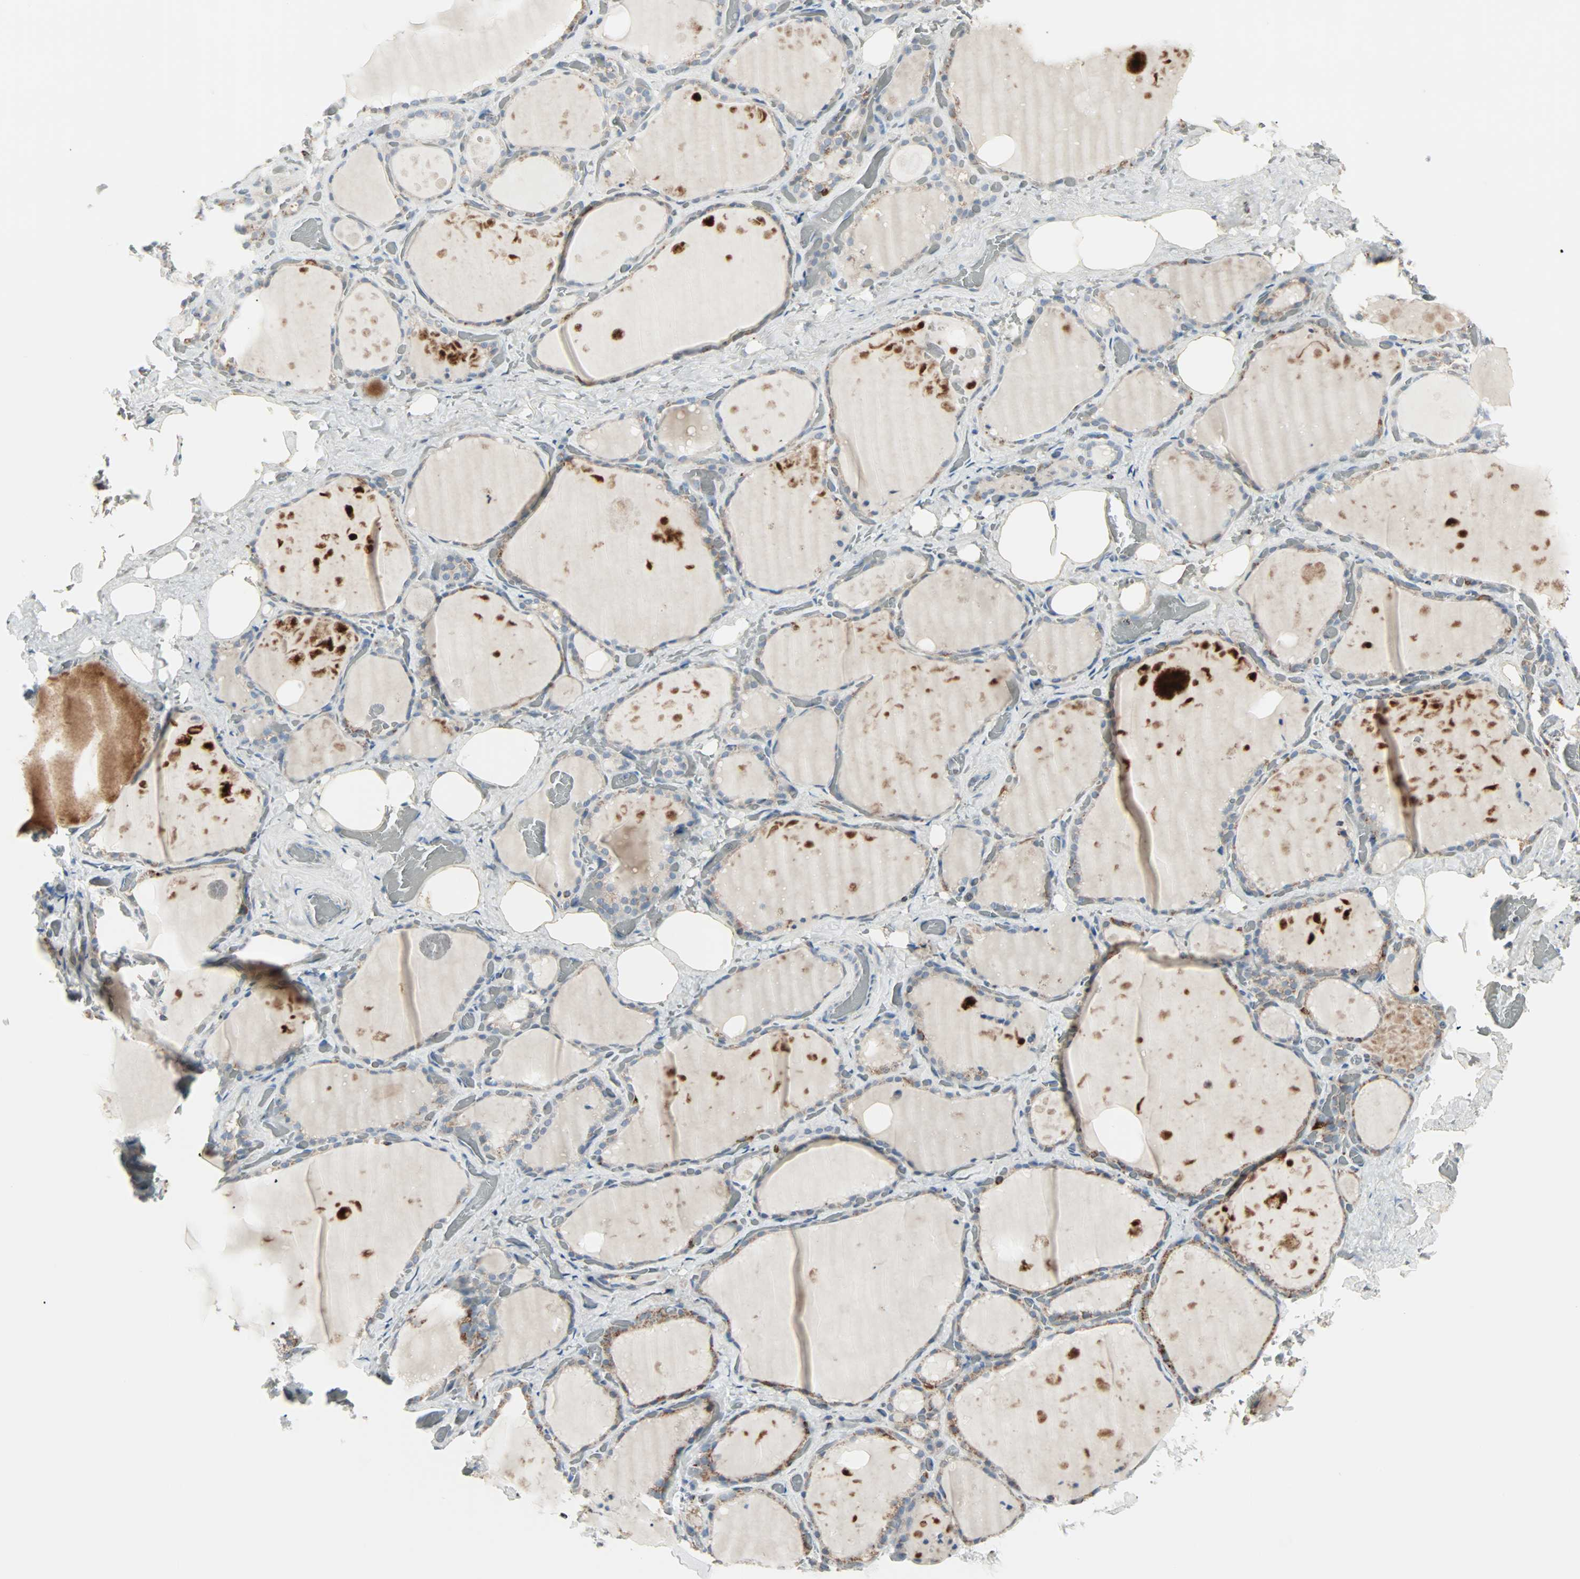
{"staining": {"intensity": "moderate", "quantity": ">75%", "location": "cytoplasmic/membranous"}, "tissue": "thyroid gland", "cell_type": "Glandular cells", "image_type": "normal", "snomed": [{"axis": "morphology", "description": "Normal tissue, NOS"}, {"axis": "topography", "description": "Thyroid gland"}], "caption": "The image exhibits immunohistochemical staining of benign thyroid gland. There is moderate cytoplasmic/membranous expression is appreciated in about >75% of glandular cells. The staining was performed using DAB (3,3'-diaminobenzidine) to visualize the protein expression in brown, while the nuclei were stained in blue with hematoxylin (Magnification: 20x).", "gene": "IDH2", "patient": {"sex": "male", "age": 61}}